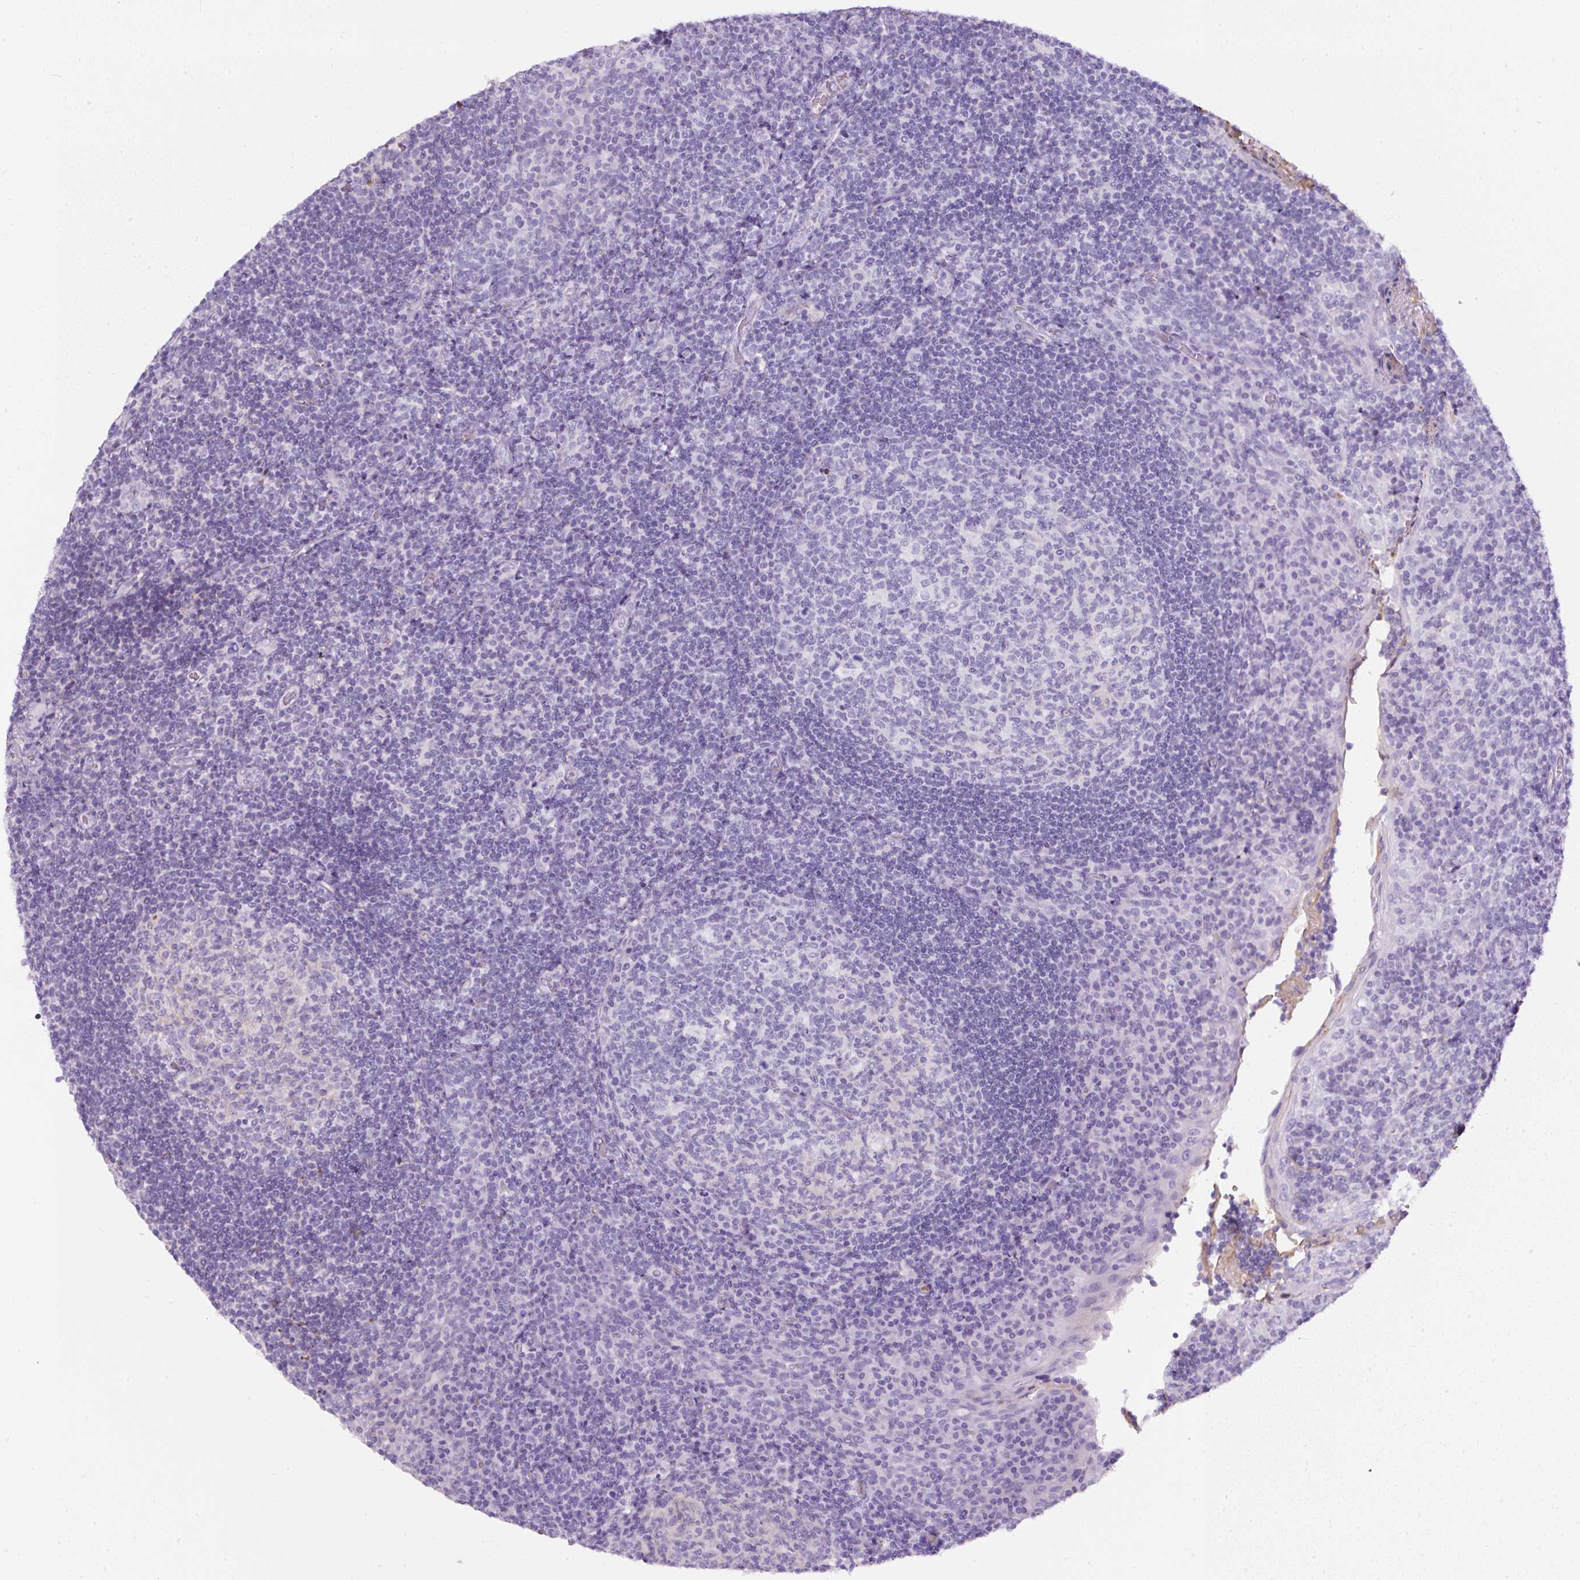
{"staining": {"intensity": "negative", "quantity": "none", "location": "none"}, "tissue": "tonsil", "cell_type": "Germinal center cells", "image_type": "normal", "snomed": [{"axis": "morphology", "description": "Normal tissue, NOS"}, {"axis": "topography", "description": "Tonsil"}], "caption": "Photomicrograph shows no significant protein expression in germinal center cells of benign tonsil.", "gene": "APOA1", "patient": {"sex": "male", "age": 17}}